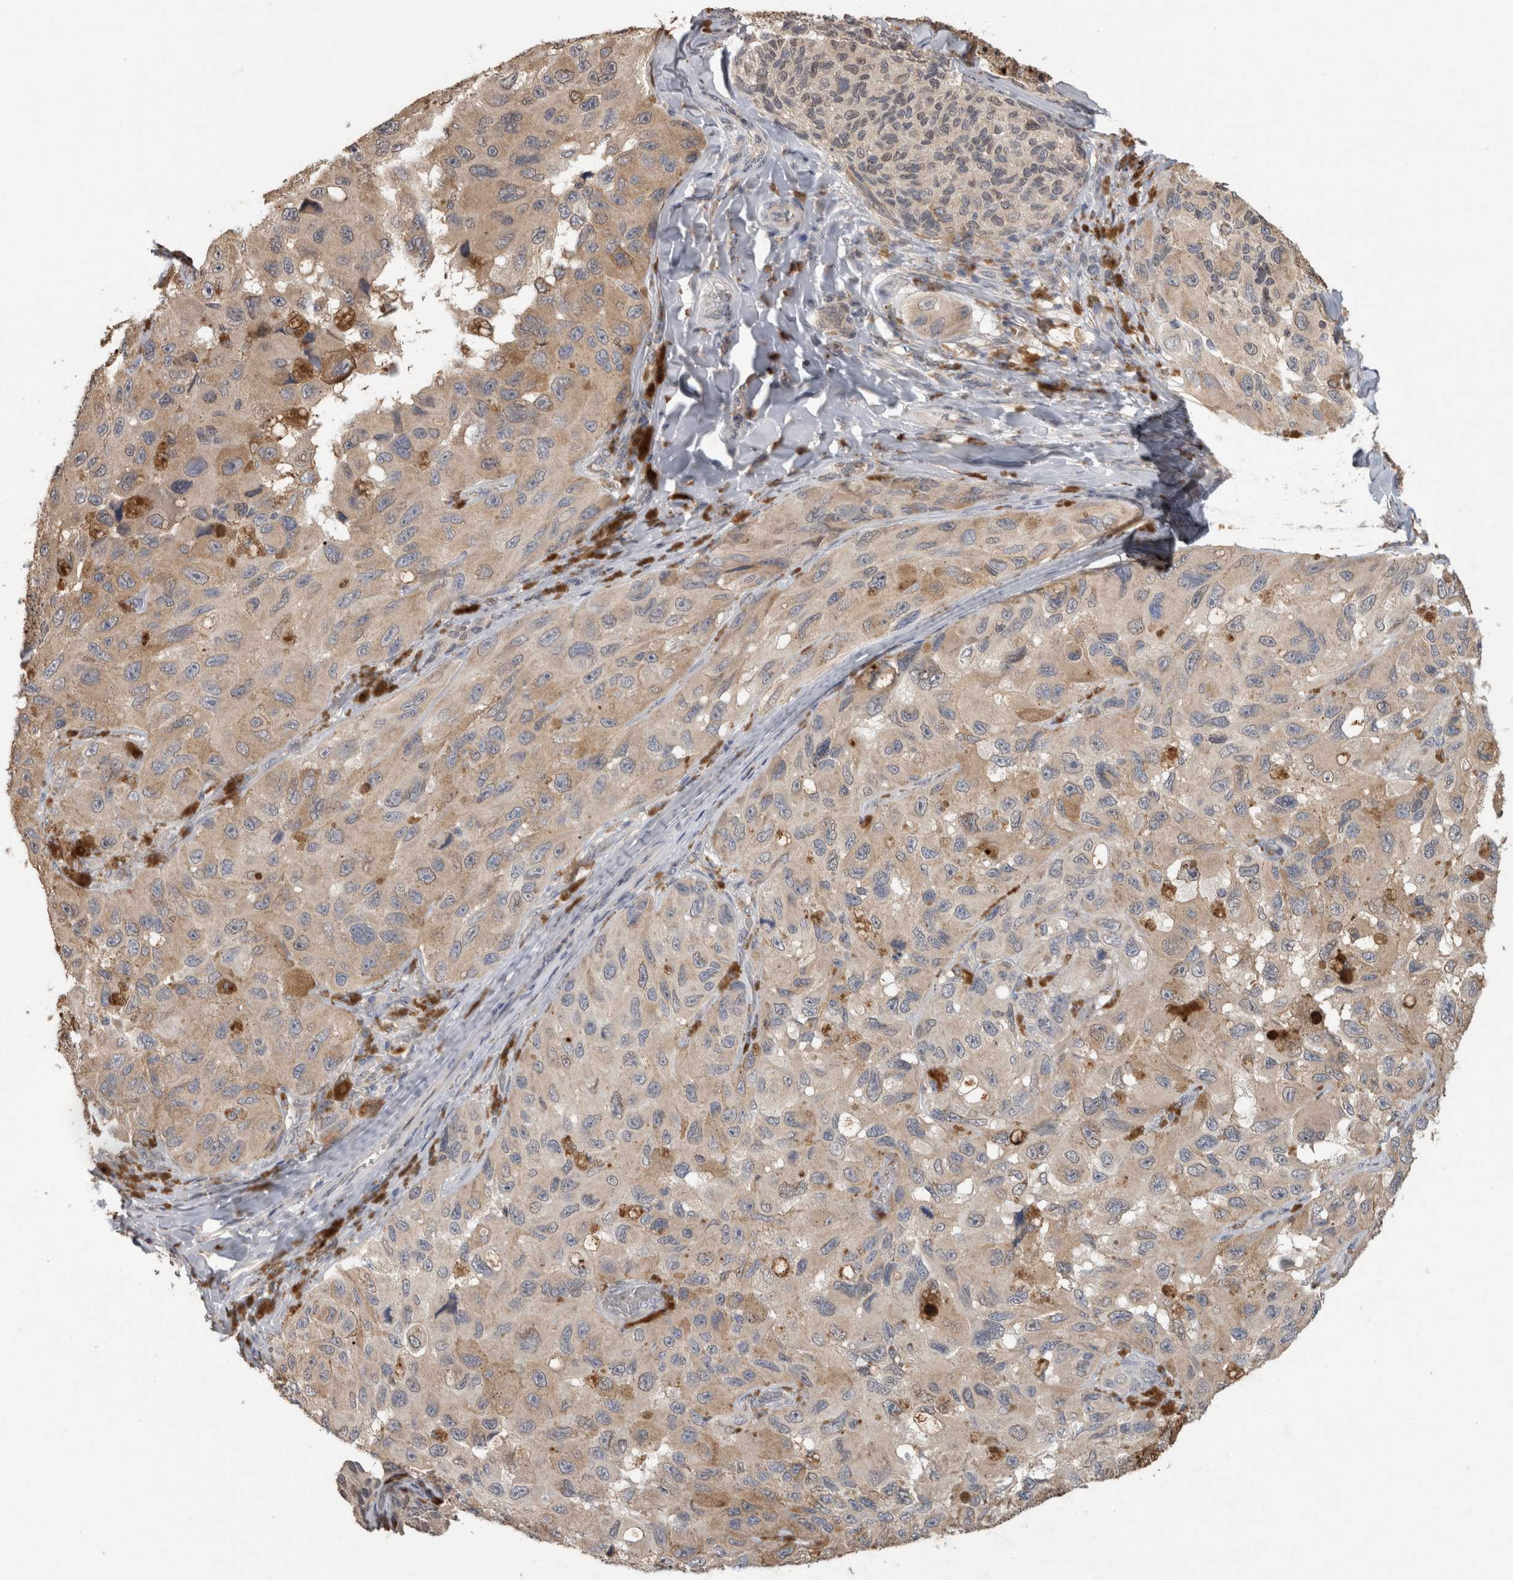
{"staining": {"intensity": "moderate", "quantity": ">75%", "location": "cytoplasmic/membranous"}, "tissue": "melanoma", "cell_type": "Tumor cells", "image_type": "cancer", "snomed": [{"axis": "morphology", "description": "Malignant melanoma, NOS"}, {"axis": "topography", "description": "Skin"}], "caption": "A brown stain shows moderate cytoplasmic/membranous staining of a protein in melanoma tumor cells.", "gene": "ADGRL3", "patient": {"sex": "female", "age": 73}}